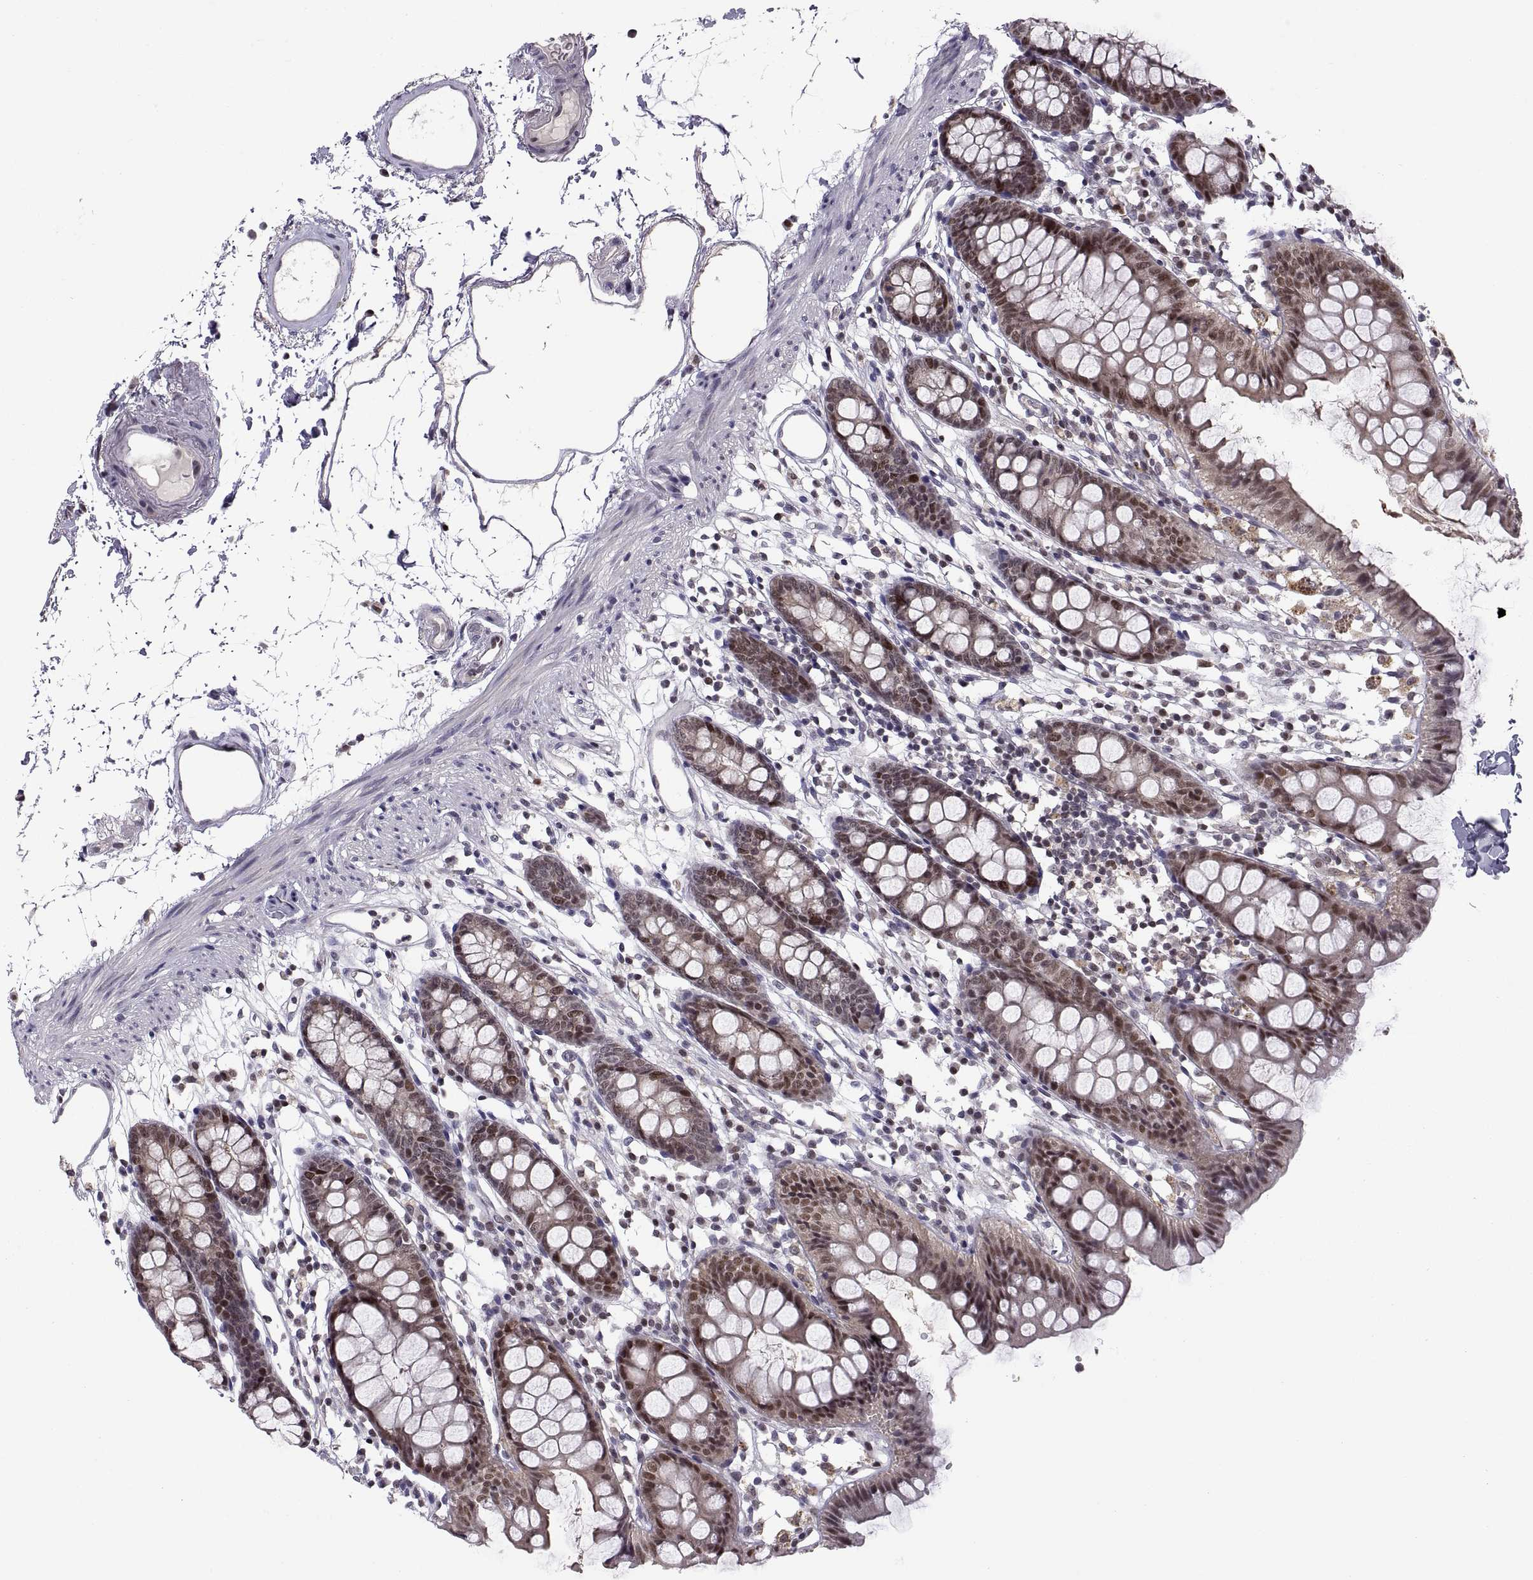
{"staining": {"intensity": "negative", "quantity": "none", "location": "none"}, "tissue": "colon", "cell_type": "Endothelial cells", "image_type": "normal", "snomed": [{"axis": "morphology", "description": "Normal tissue, NOS"}, {"axis": "topography", "description": "Colon"}], "caption": "A high-resolution photomicrograph shows immunohistochemistry staining of normal colon, which reveals no significant positivity in endothelial cells.", "gene": "CHFR", "patient": {"sex": "female", "age": 84}}